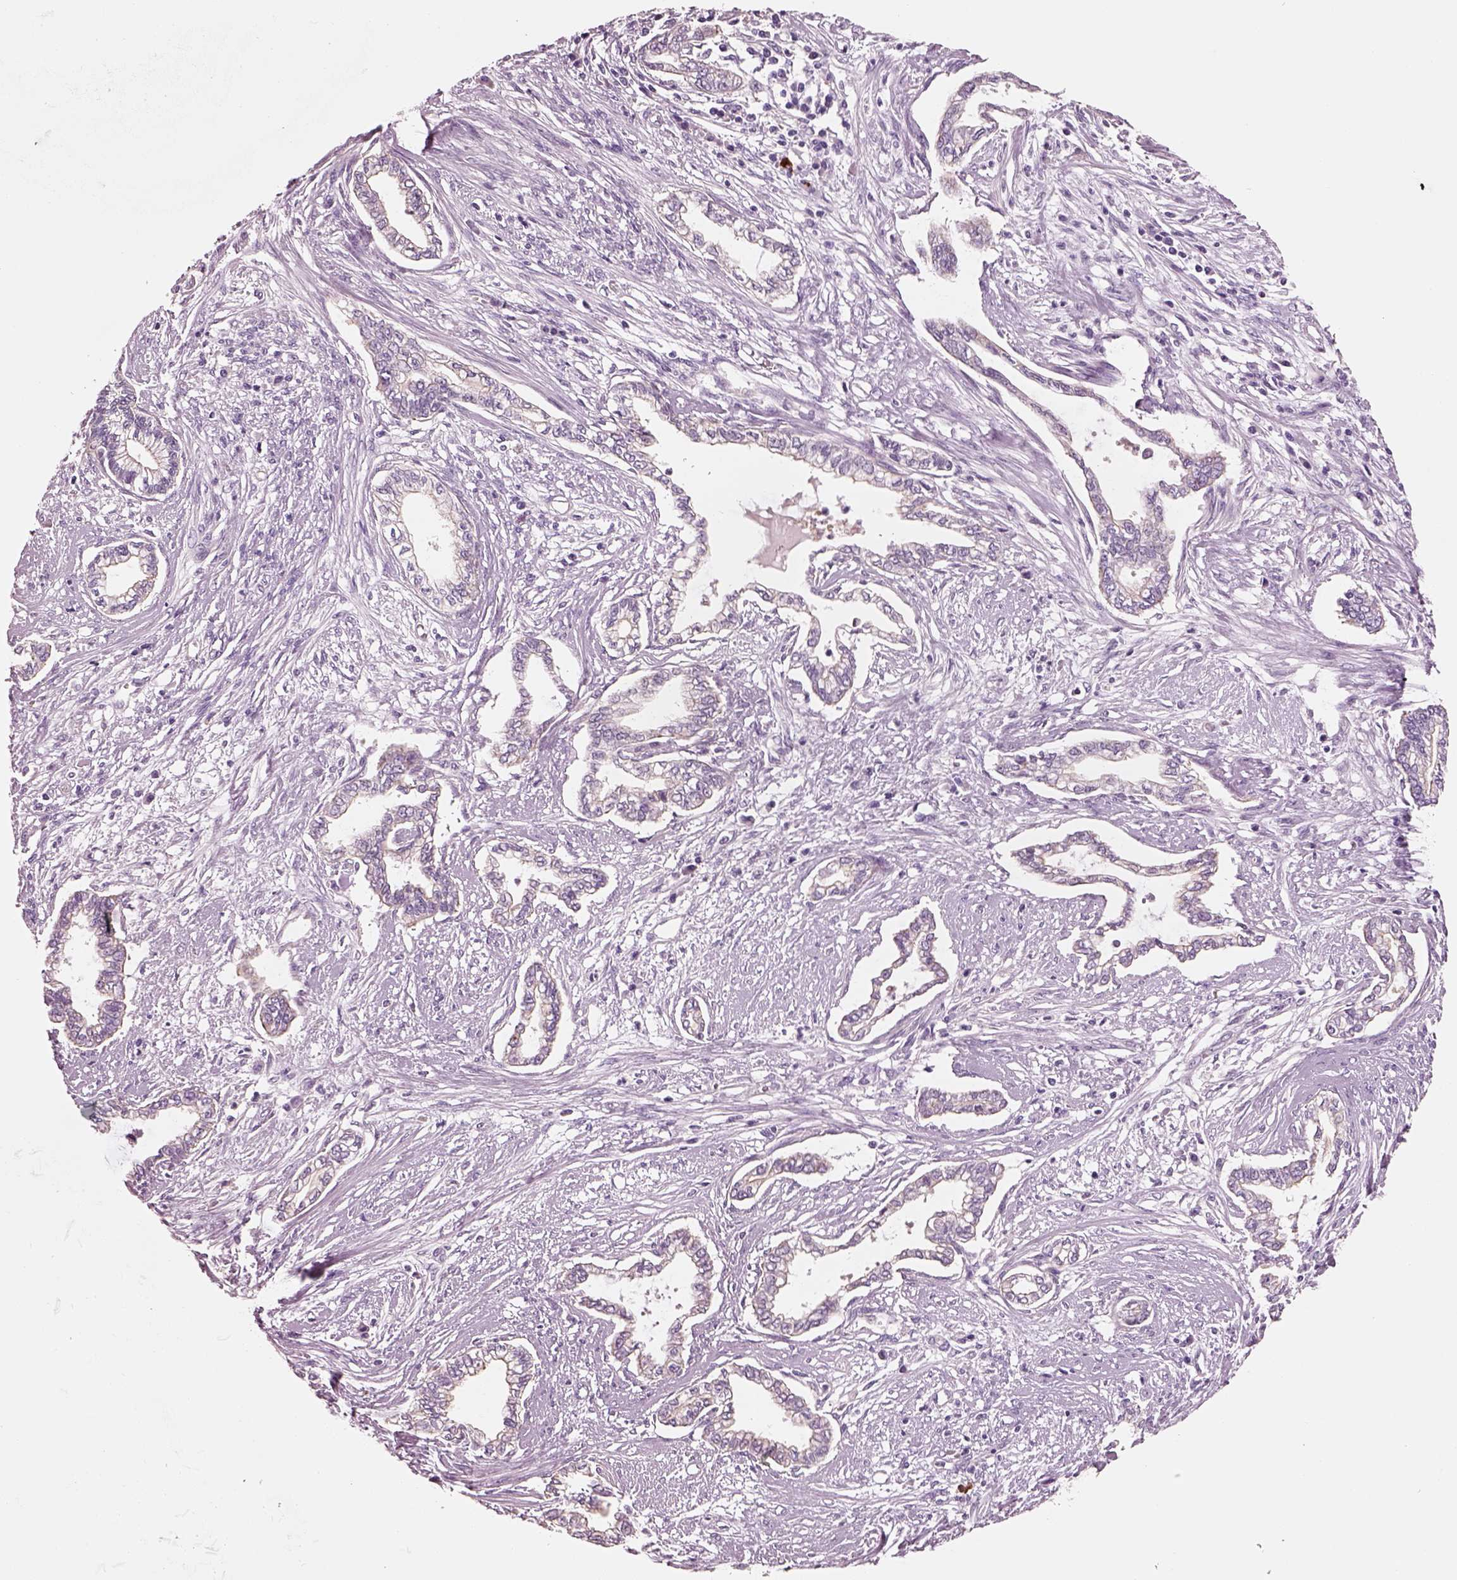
{"staining": {"intensity": "negative", "quantity": "none", "location": "none"}, "tissue": "cervical cancer", "cell_type": "Tumor cells", "image_type": "cancer", "snomed": [{"axis": "morphology", "description": "Adenocarcinoma, NOS"}, {"axis": "topography", "description": "Cervix"}], "caption": "The immunohistochemistry image has no significant staining in tumor cells of cervical cancer (adenocarcinoma) tissue.", "gene": "IGLL1", "patient": {"sex": "female", "age": 62}}